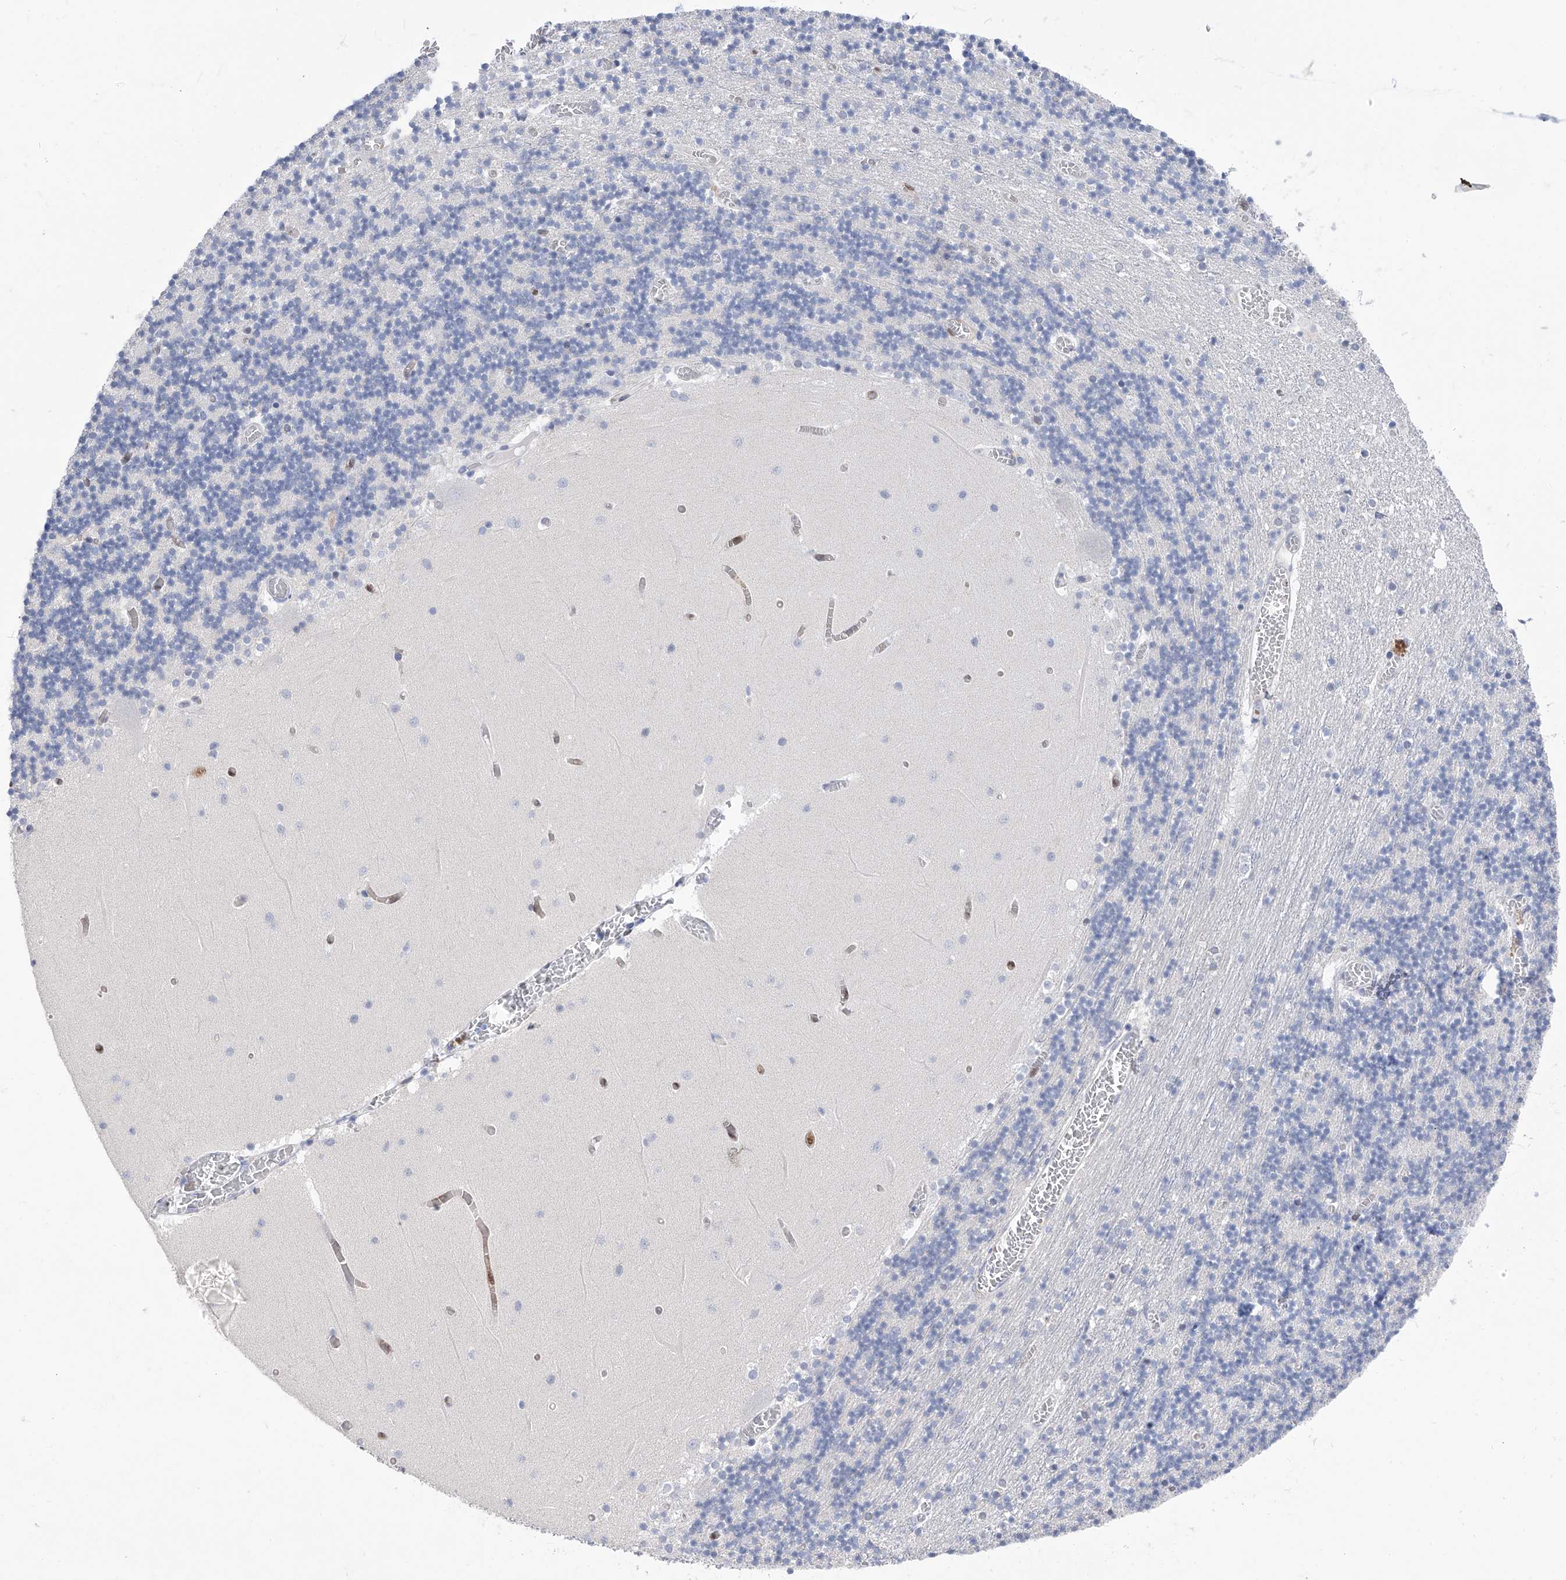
{"staining": {"intensity": "negative", "quantity": "none", "location": "none"}, "tissue": "cerebellum", "cell_type": "Cells in granular layer", "image_type": "normal", "snomed": [{"axis": "morphology", "description": "Normal tissue, NOS"}, {"axis": "topography", "description": "Cerebellum"}], "caption": "DAB immunohistochemical staining of benign human cerebellum reveals no significant positivity in cells in granular layer.", "gene": "PHF20", "patient": {"sex": "female", "age": 28}}